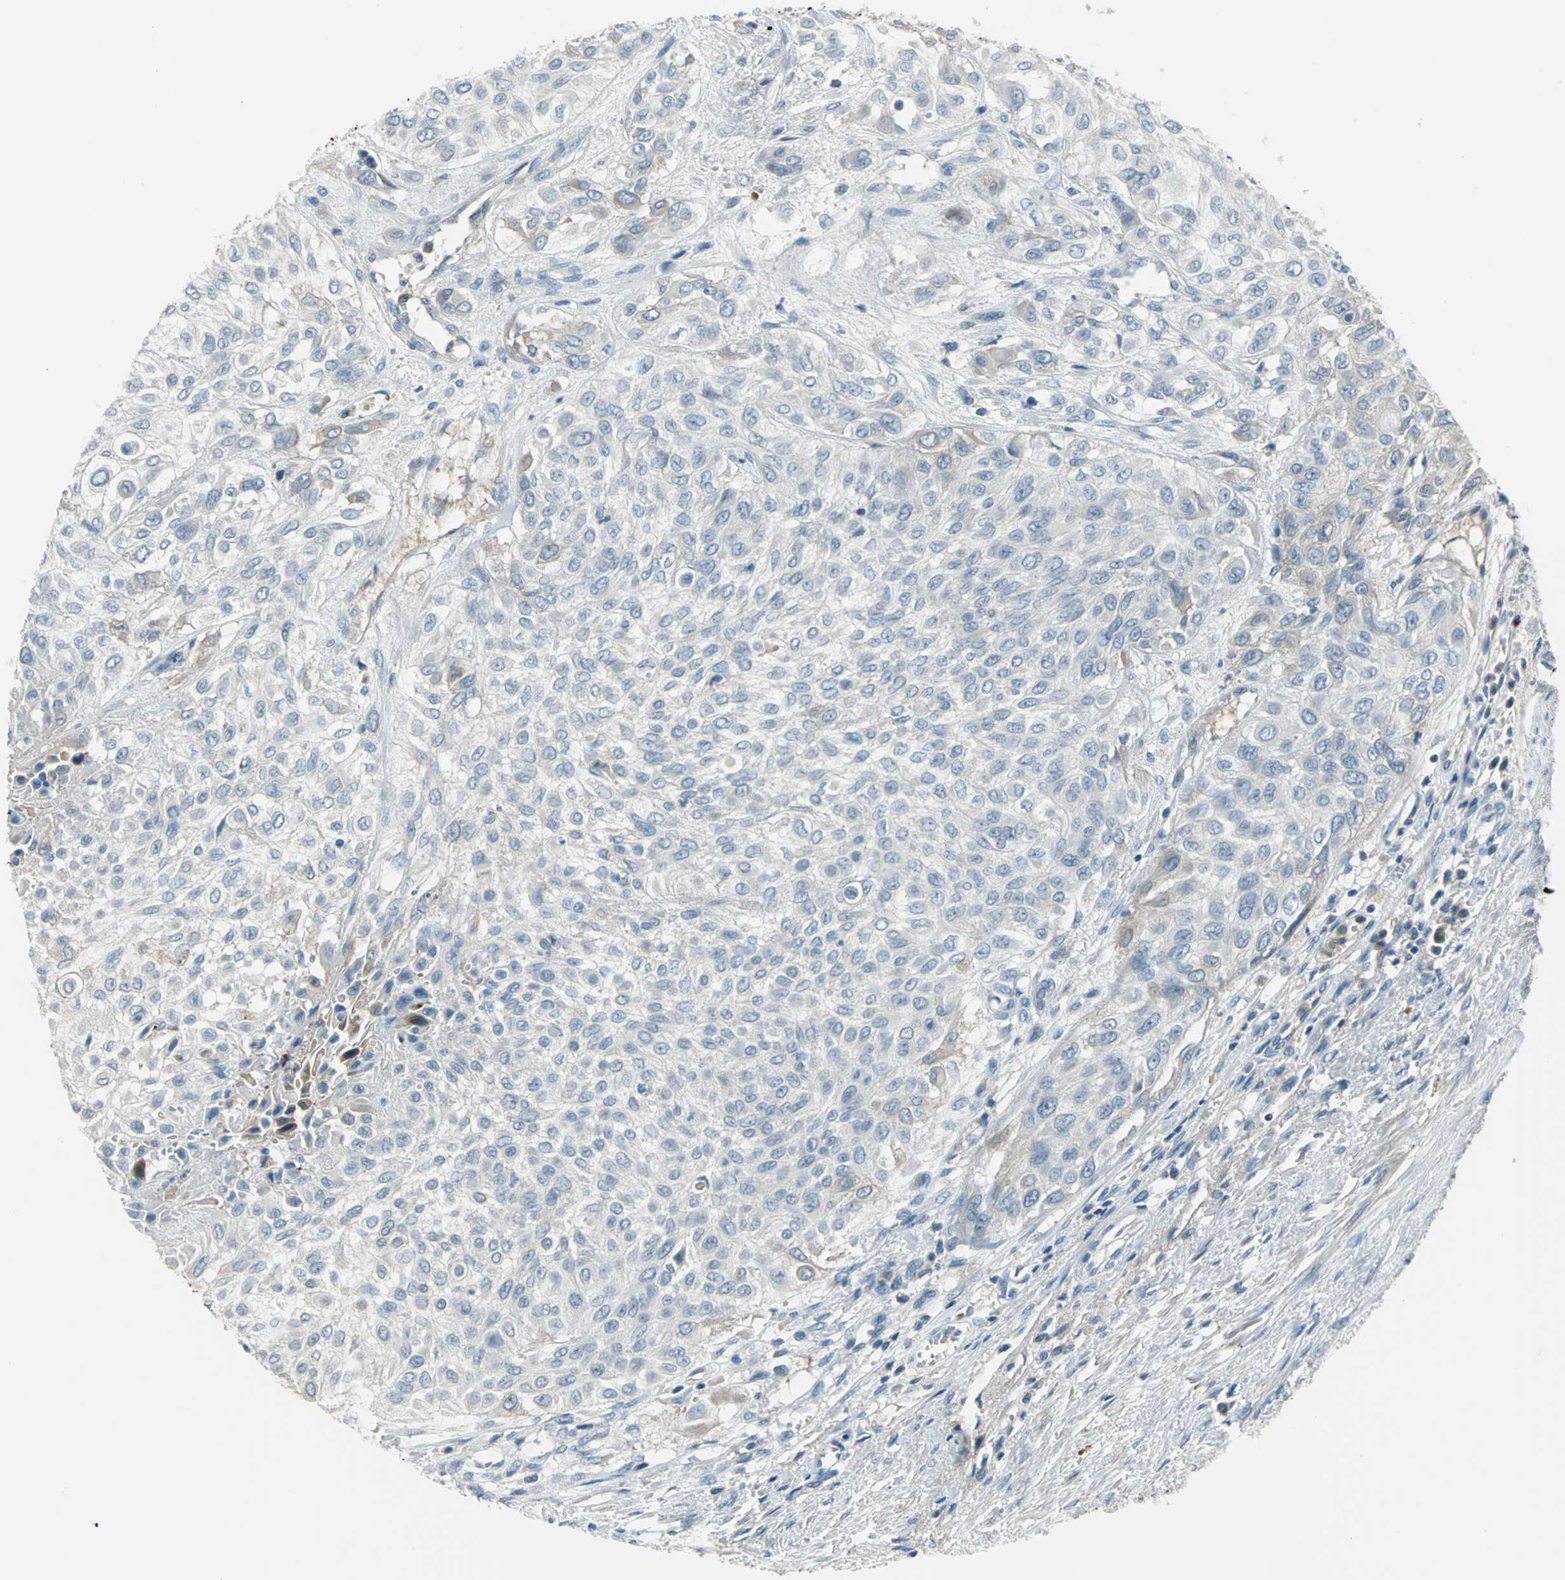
{"staining": {"intensity": "weak", "quantity": "<25%", "location": "cytoplasmic/membranous"}, "tissue": "urothelial cancer", "cell_type": "Tumor cells", "image_type": "cancer", "snomed": [{"axis": "morphology", "description": "Urothelial carcinoma, High grade"}, {"axis": "topography", "description": "Urinary bladder"}], "caption": "High magnification brightfield microscopy of urothelial cancer stained with DAB (brown) and counterstained with hematoxylin (blue): tumor cells show no significant expression.", "gene": "ZIC1", "patient": {"sex": "male", "age": 57}}